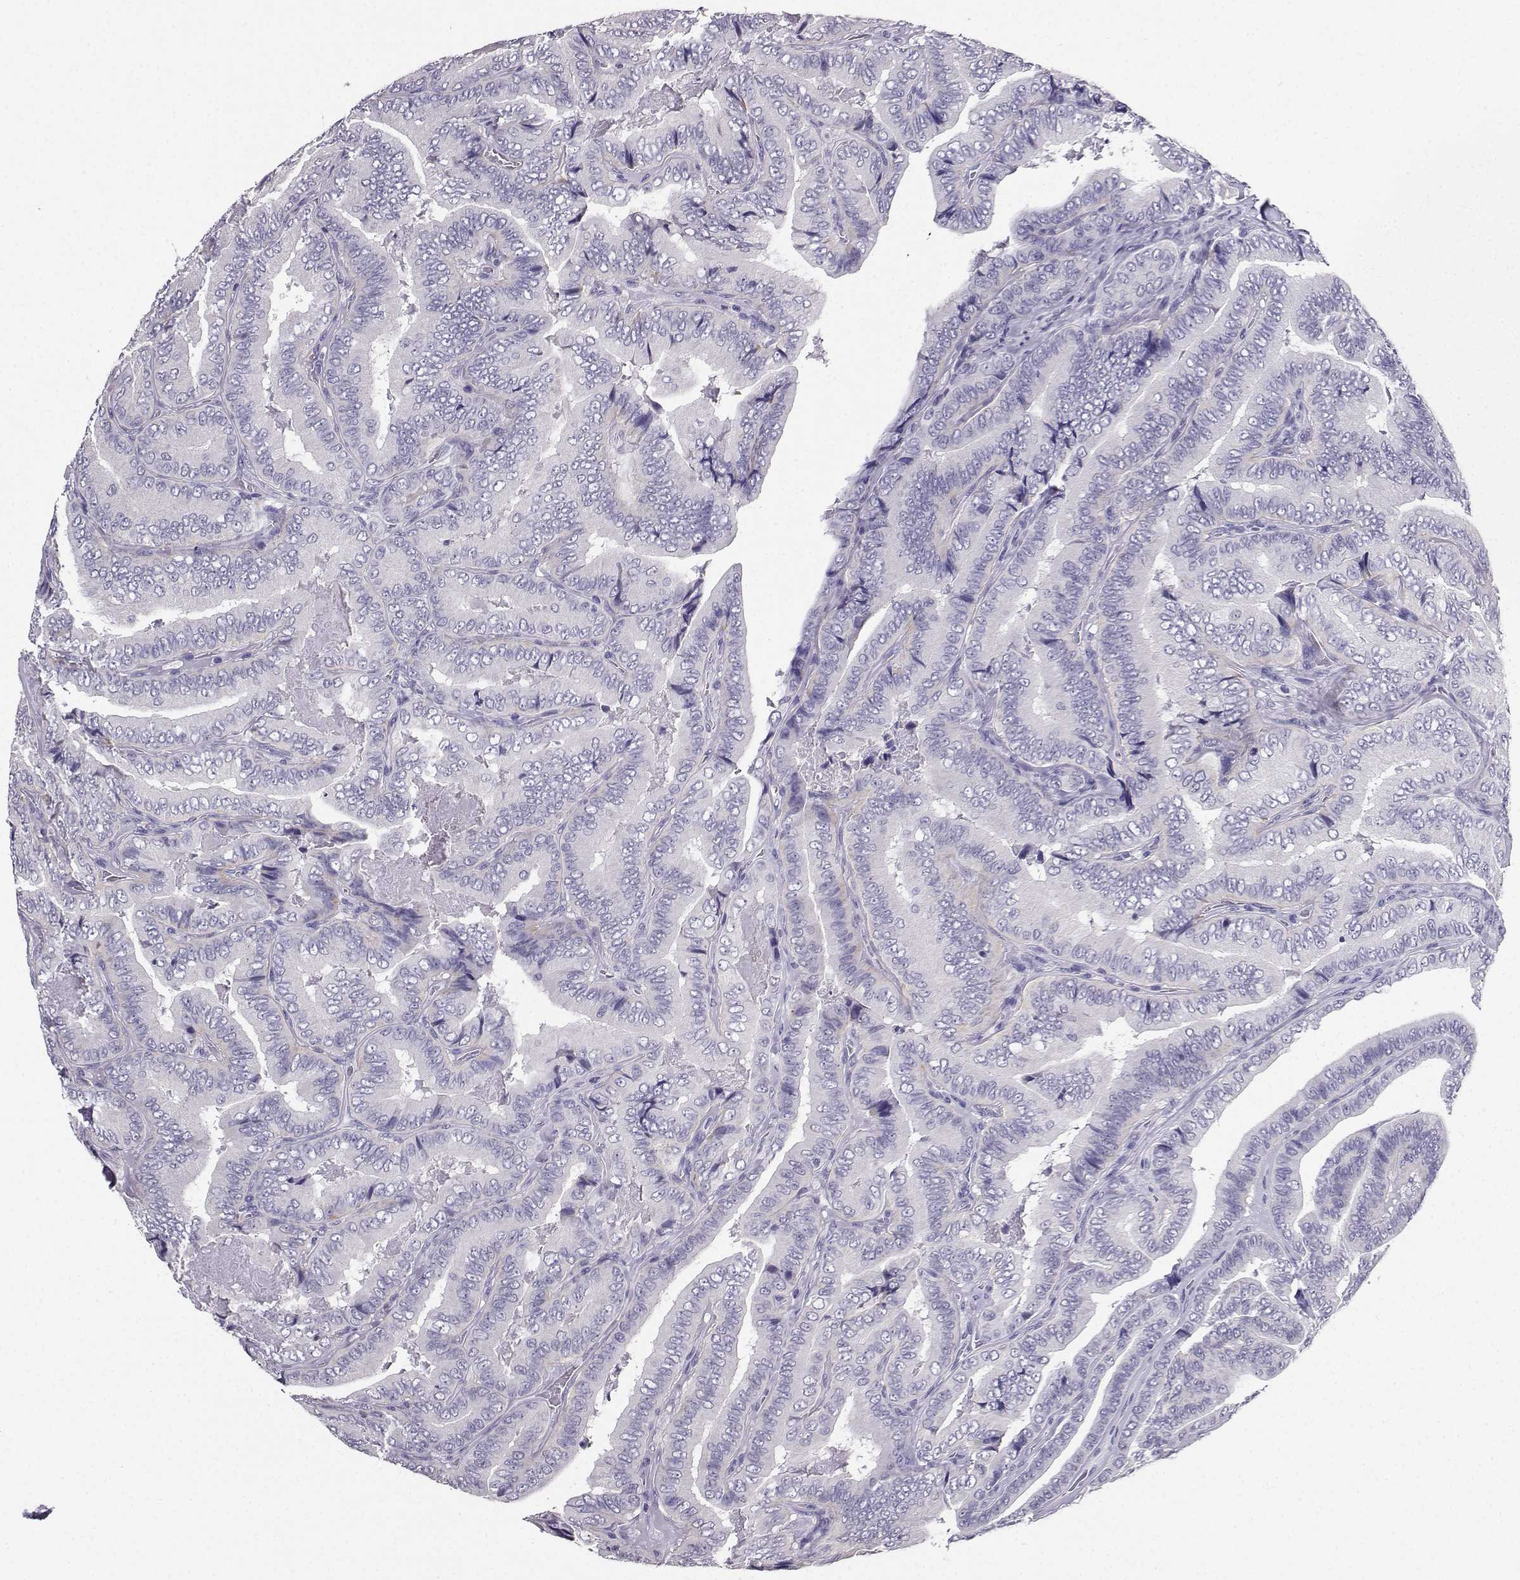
{"staining": {"intensity": "negative", "quantity": "none", "location": "none"}, "tissue": "thyroid cancer", "cell_type": "Tumor cells", "image_type": "cancer", "snomed": [{"axis": "morphology", "description": "Papillary adenocarcinoma, NOS"}, {"axis": "topography", "description": "Thyroid gland"}], "caption": "Immunohistochemistry image of neoplastic tissue: human thyroid cancer (papillary adenocarcinoma) stained with DAB reveals no significant protein staining in tumor cells.", "gene": "SPAG11B", "patient": {"sex": "male", "age": 61}}